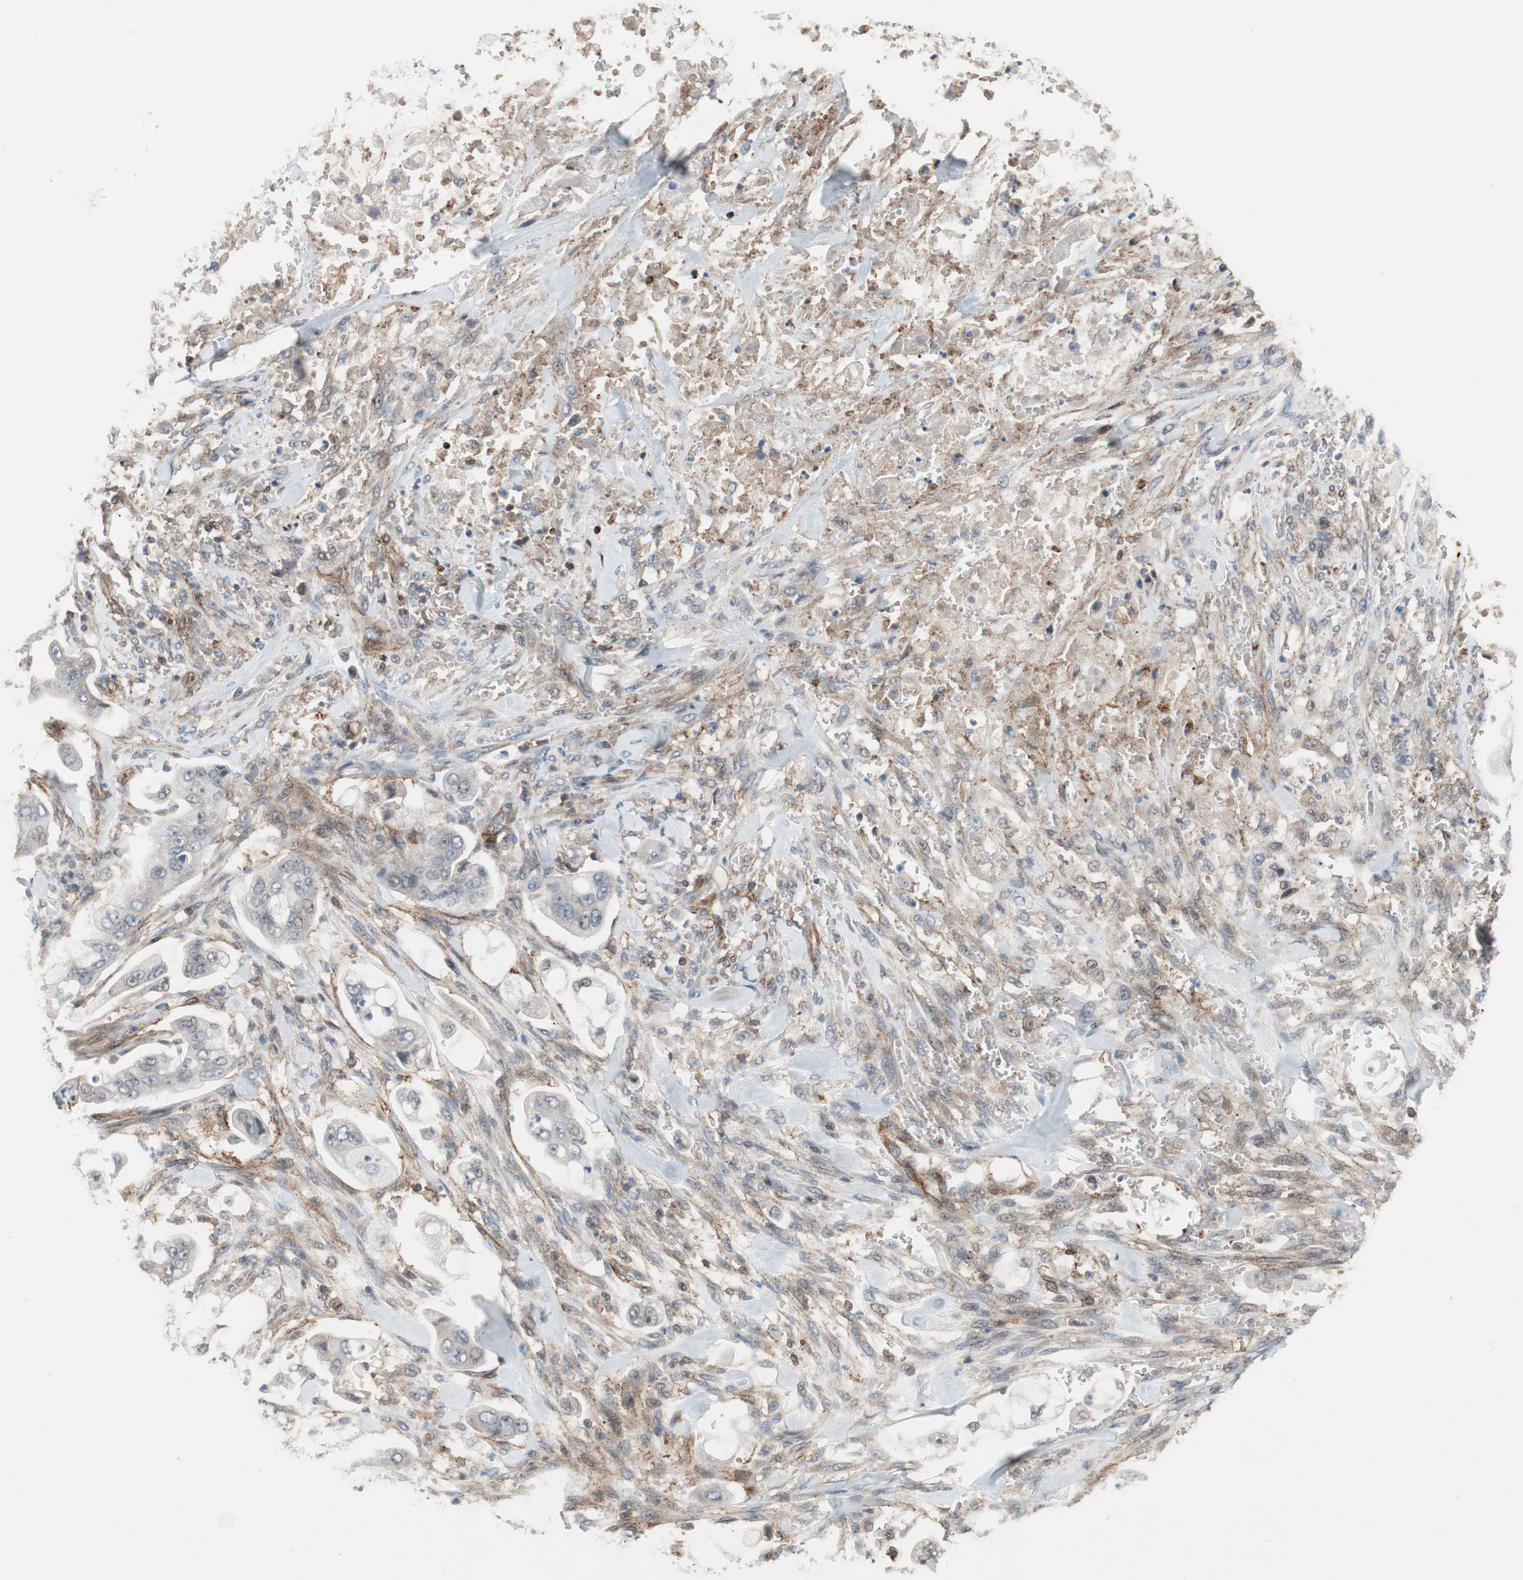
{"staining": {"intensity": "negative", "quantity": "none", "location": "none"}, "tissue": "stomach cancer", "cell_type": "Tumor cells", "image_type": "cancer", "snomed": [{"axis": "morphology", "description": "Adenocarcinoma, NOS"}, {"axis": "topography", "description": "Stomach"}], "caption": "IHC histopathology image of neoplastic tissue: stomach adenocarcinoma stained with DAB (3,3'-diaminobenzidine) displays no significant protein expression in tumor cells. Brightfield microscopy of immunohistochemistry (IHC) stained with DAB (brown) and hematoxylin (blue), captured at high magnification.", "gene": "GRHL1", "patient": {"sex": "male", "age": 62}}